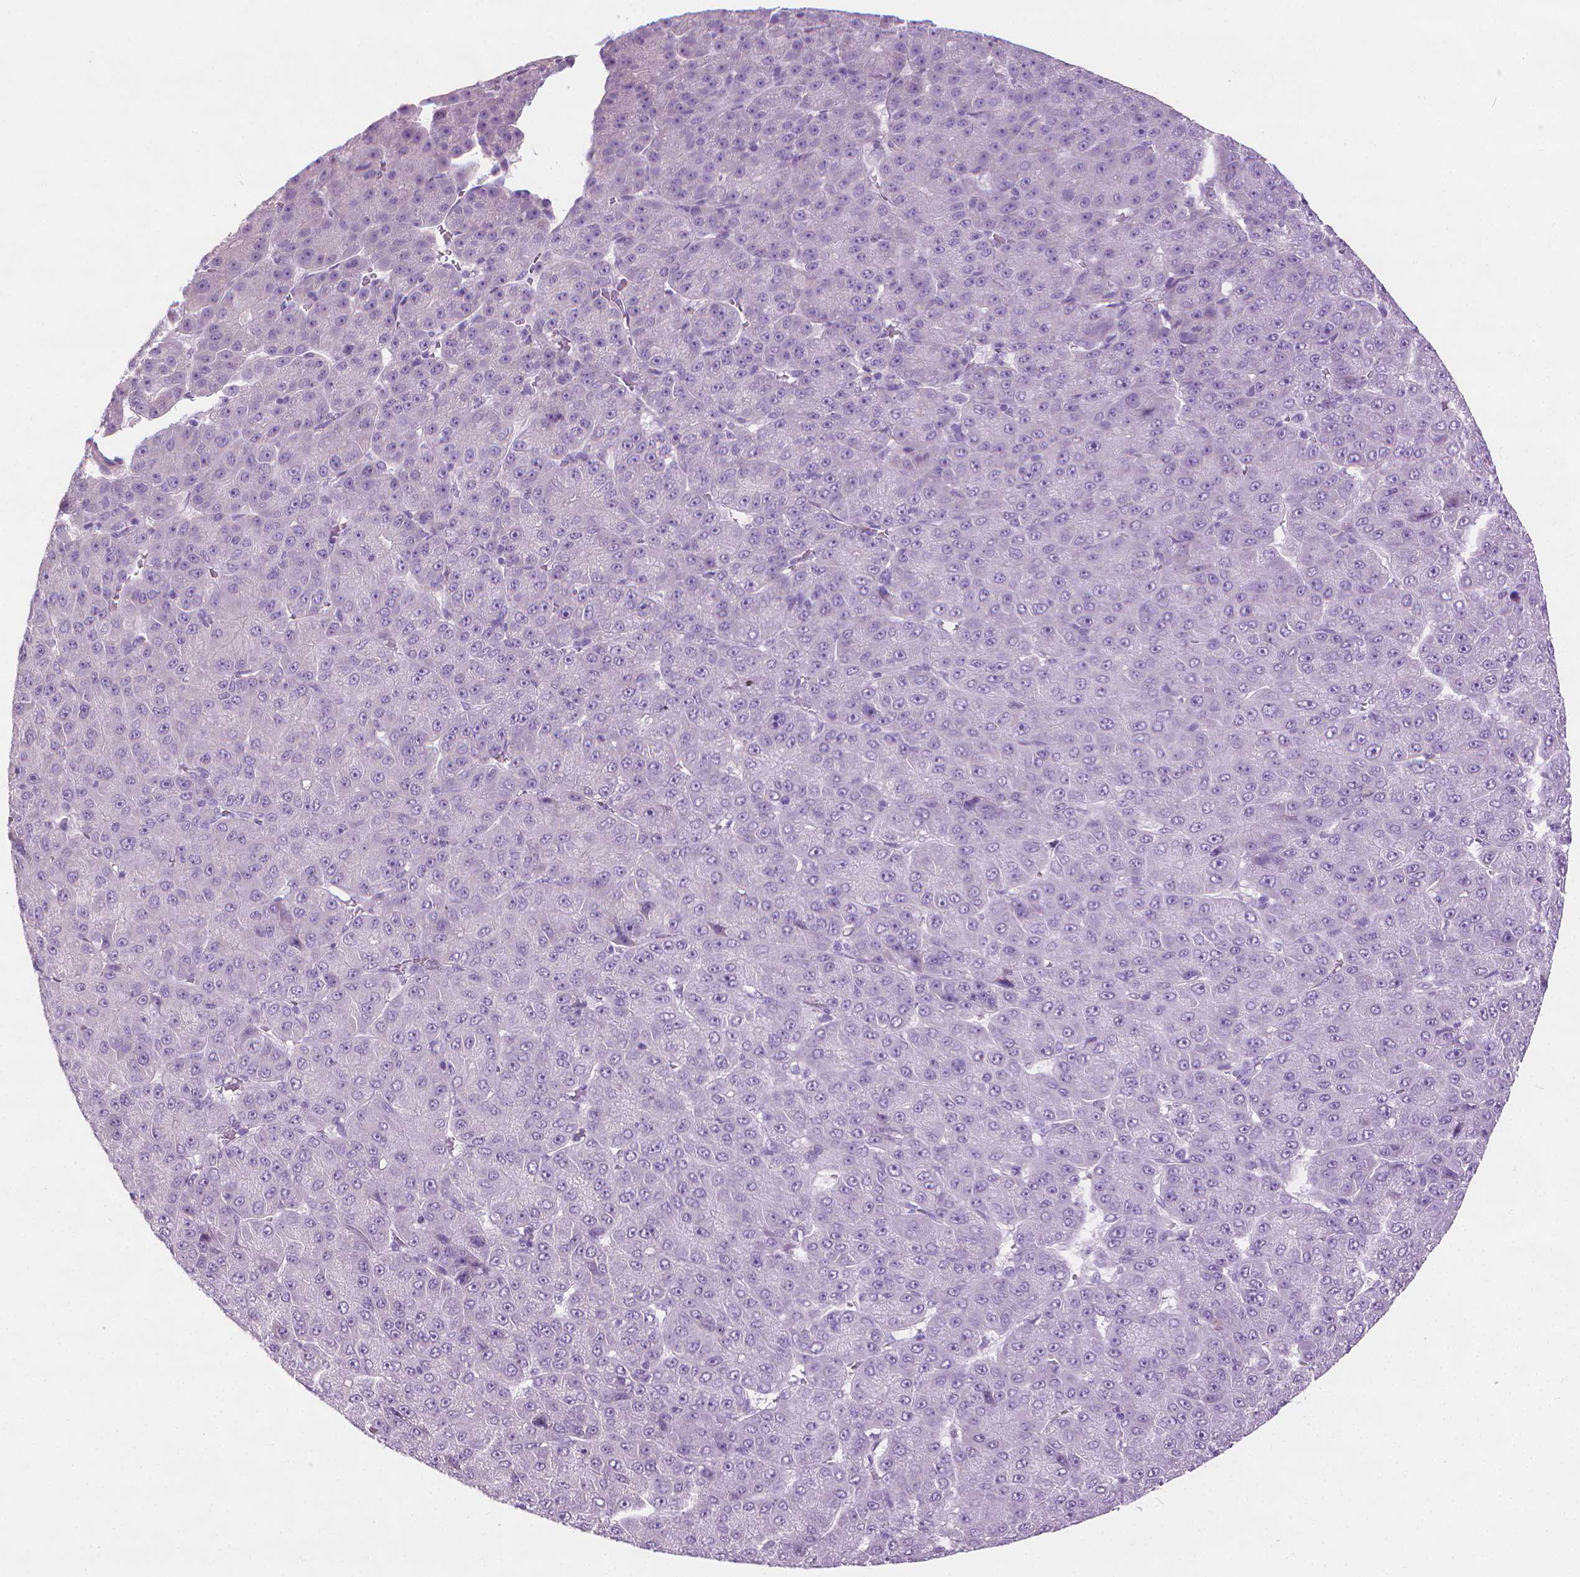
{"staining": {"intensity": "negative", "quantity": "none", "location": "none"}, "tissue": "liver cancer", "cell_type": "Tumor cells", "image_type": "cancer", "snomed": [{"axis": "morphology", "description": "Carcinoma, Hepatocellular, NOS"}, {"axis": "topography", "description": "Liver"}], "caption": "The histopathology image shows no staining of tumor cells in liver cancer.", "gene": "DNAI7", "patient": {"sex": "male", "age": 67}}